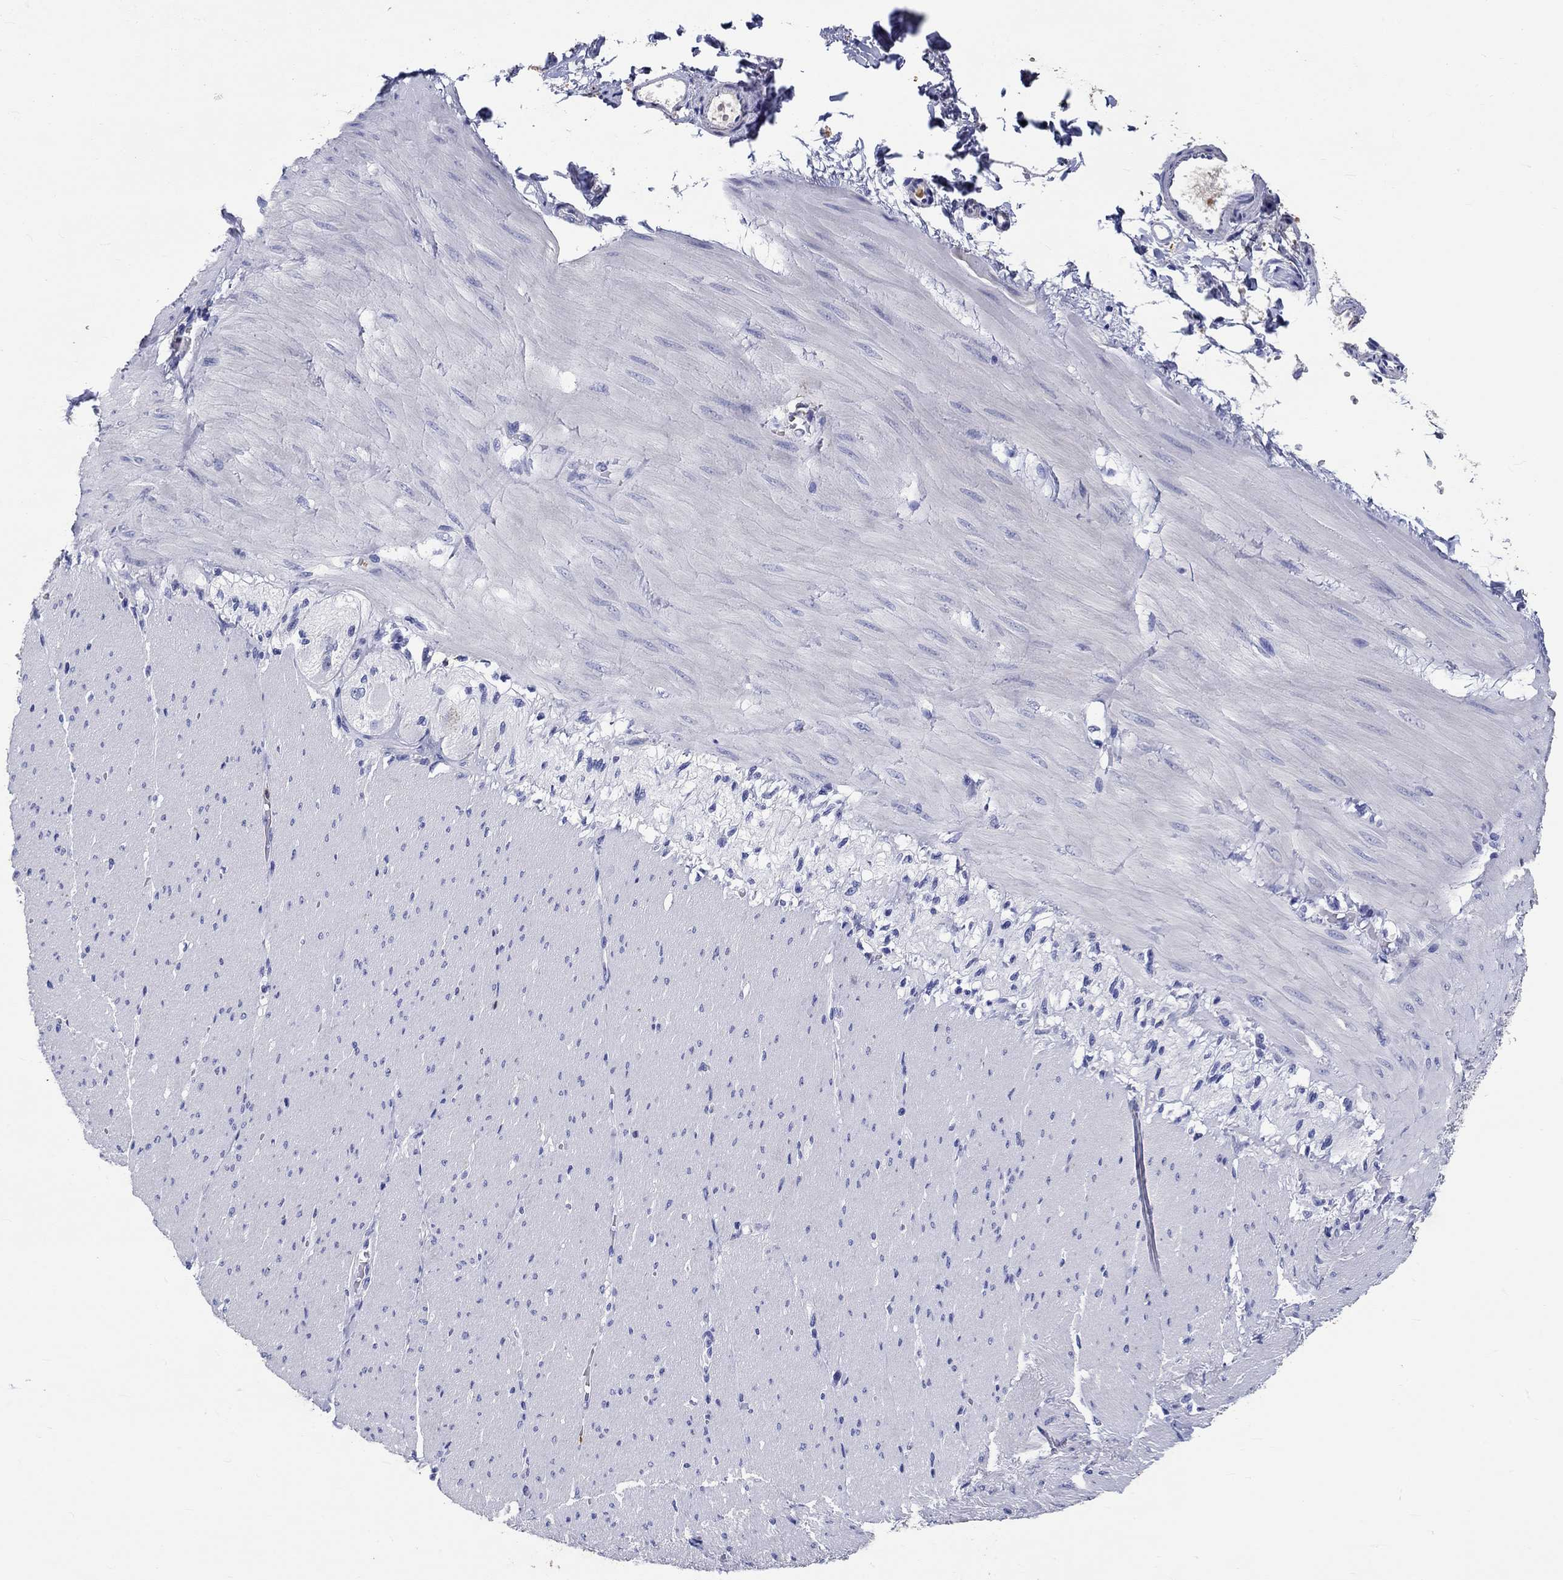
{"staining": {"intensity": "negative", "quantity": "none", "location": "none"}, "tissue": "adipose tissue", "cell_type": "Adipocytes", "image_type": "normal", "snomed": [{"axis": "morphology", "description": "Normal tissue, NOS"}, {"axis": "topography", "description": "Smooth muscle"}, {"axis": "topography", "description": "Duodenum"}, {"axis": "topography", "description": "Peripheral nerve tissue"}], "caption": "This is an immunohistochemistry (IHC) histopathology image of benign adipose tissue. There is no positivity in adipocytes.", "gene": "EPX", "patient": {"sex": "female", "age": 61}}